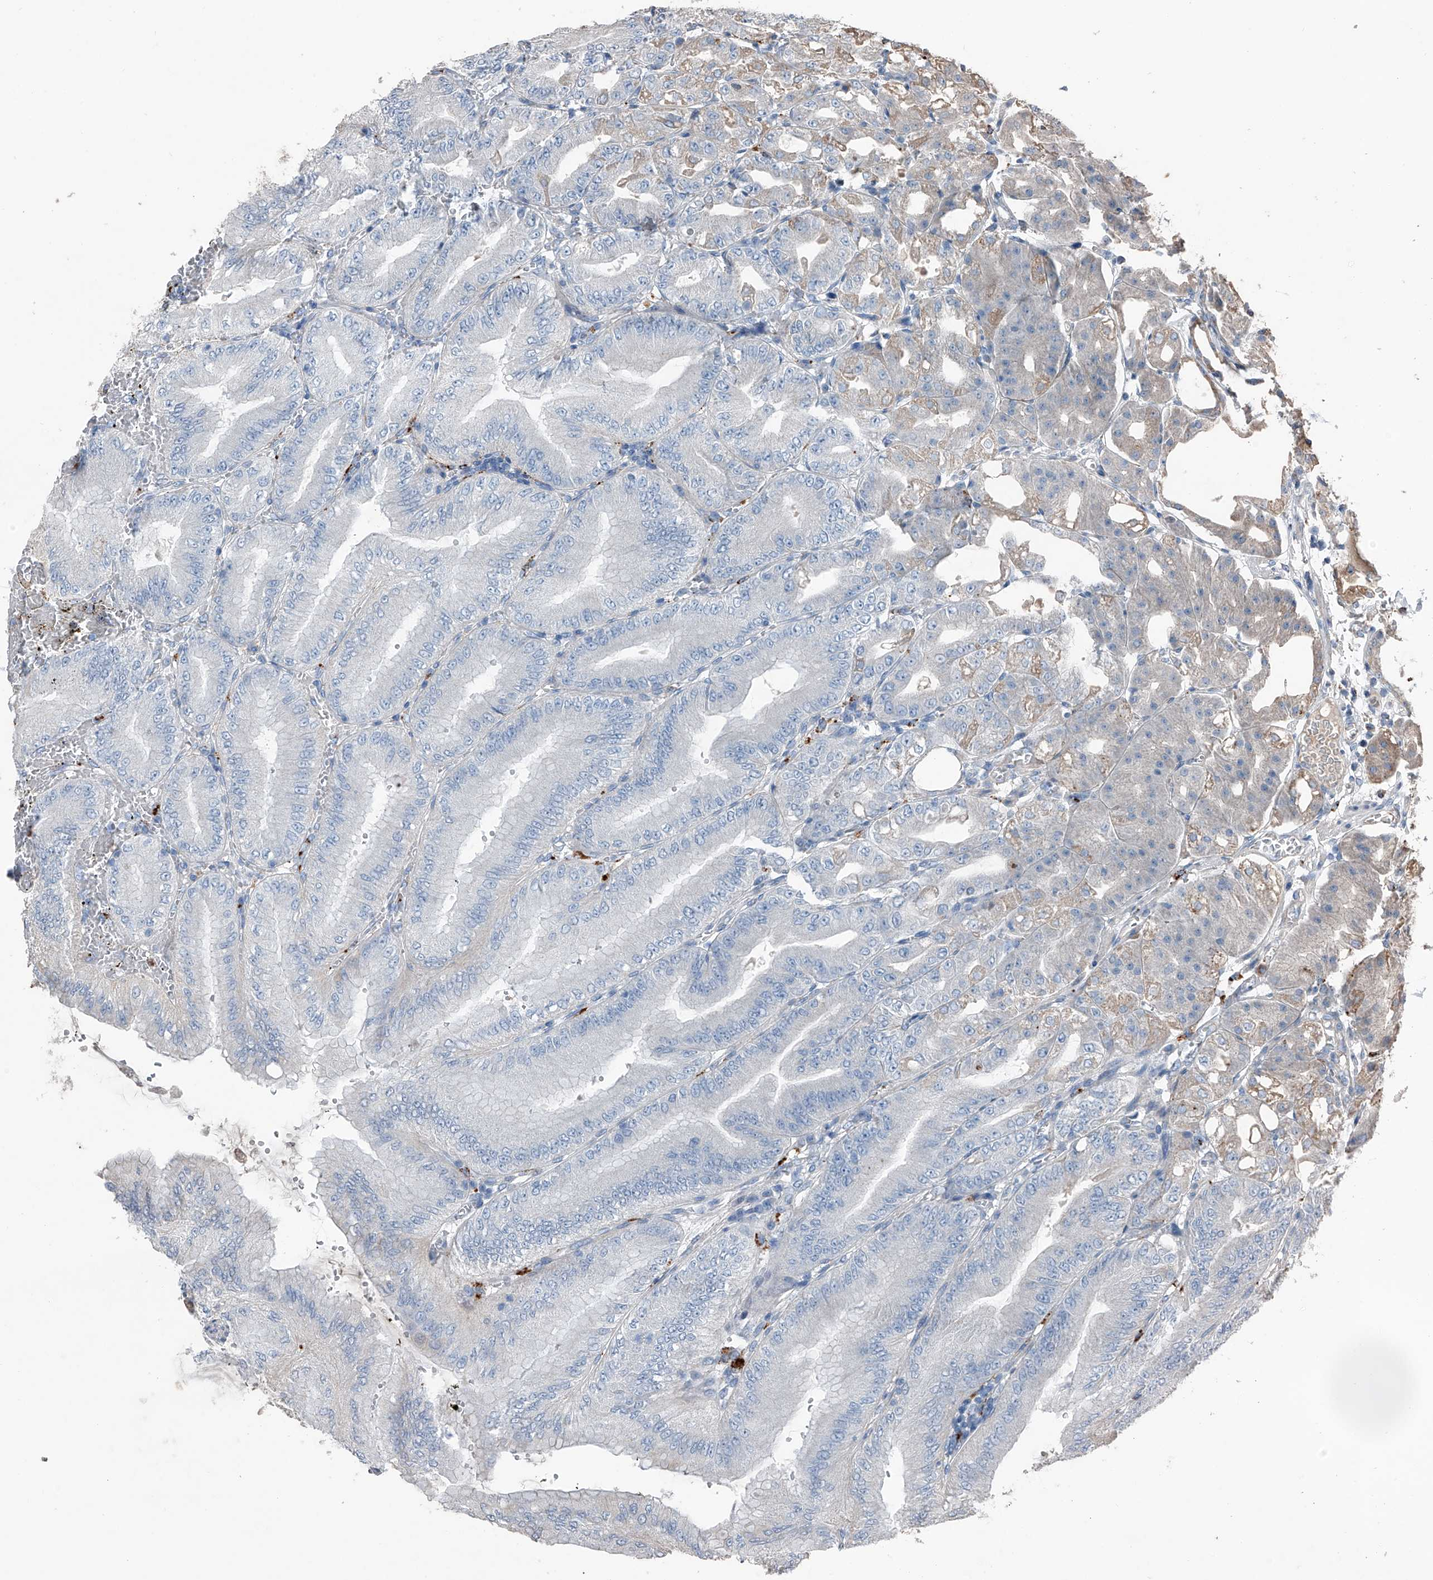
{"staining": {"intensity": "negative", "quantity": "none", "location": "none"}, "tissue": "stomach", "cell_type": "Glandular cells", "image_type": "normal", "snomed": [{"axis": "morphology", "description": "Normal tissue, NOS"}, {"axis": "topography", "description": "Stomach, lower"}], "caption": "An immunohistochemistry (IHC) histopathology image of unremarkable stomach is shown. There is no staining in glandular cells of stomach. (Immunohistochemistry (ihc), brightfield microscopy, high magnification).", "gene": "ZNF772", "patient": {"sex": "male", "age": 71}}